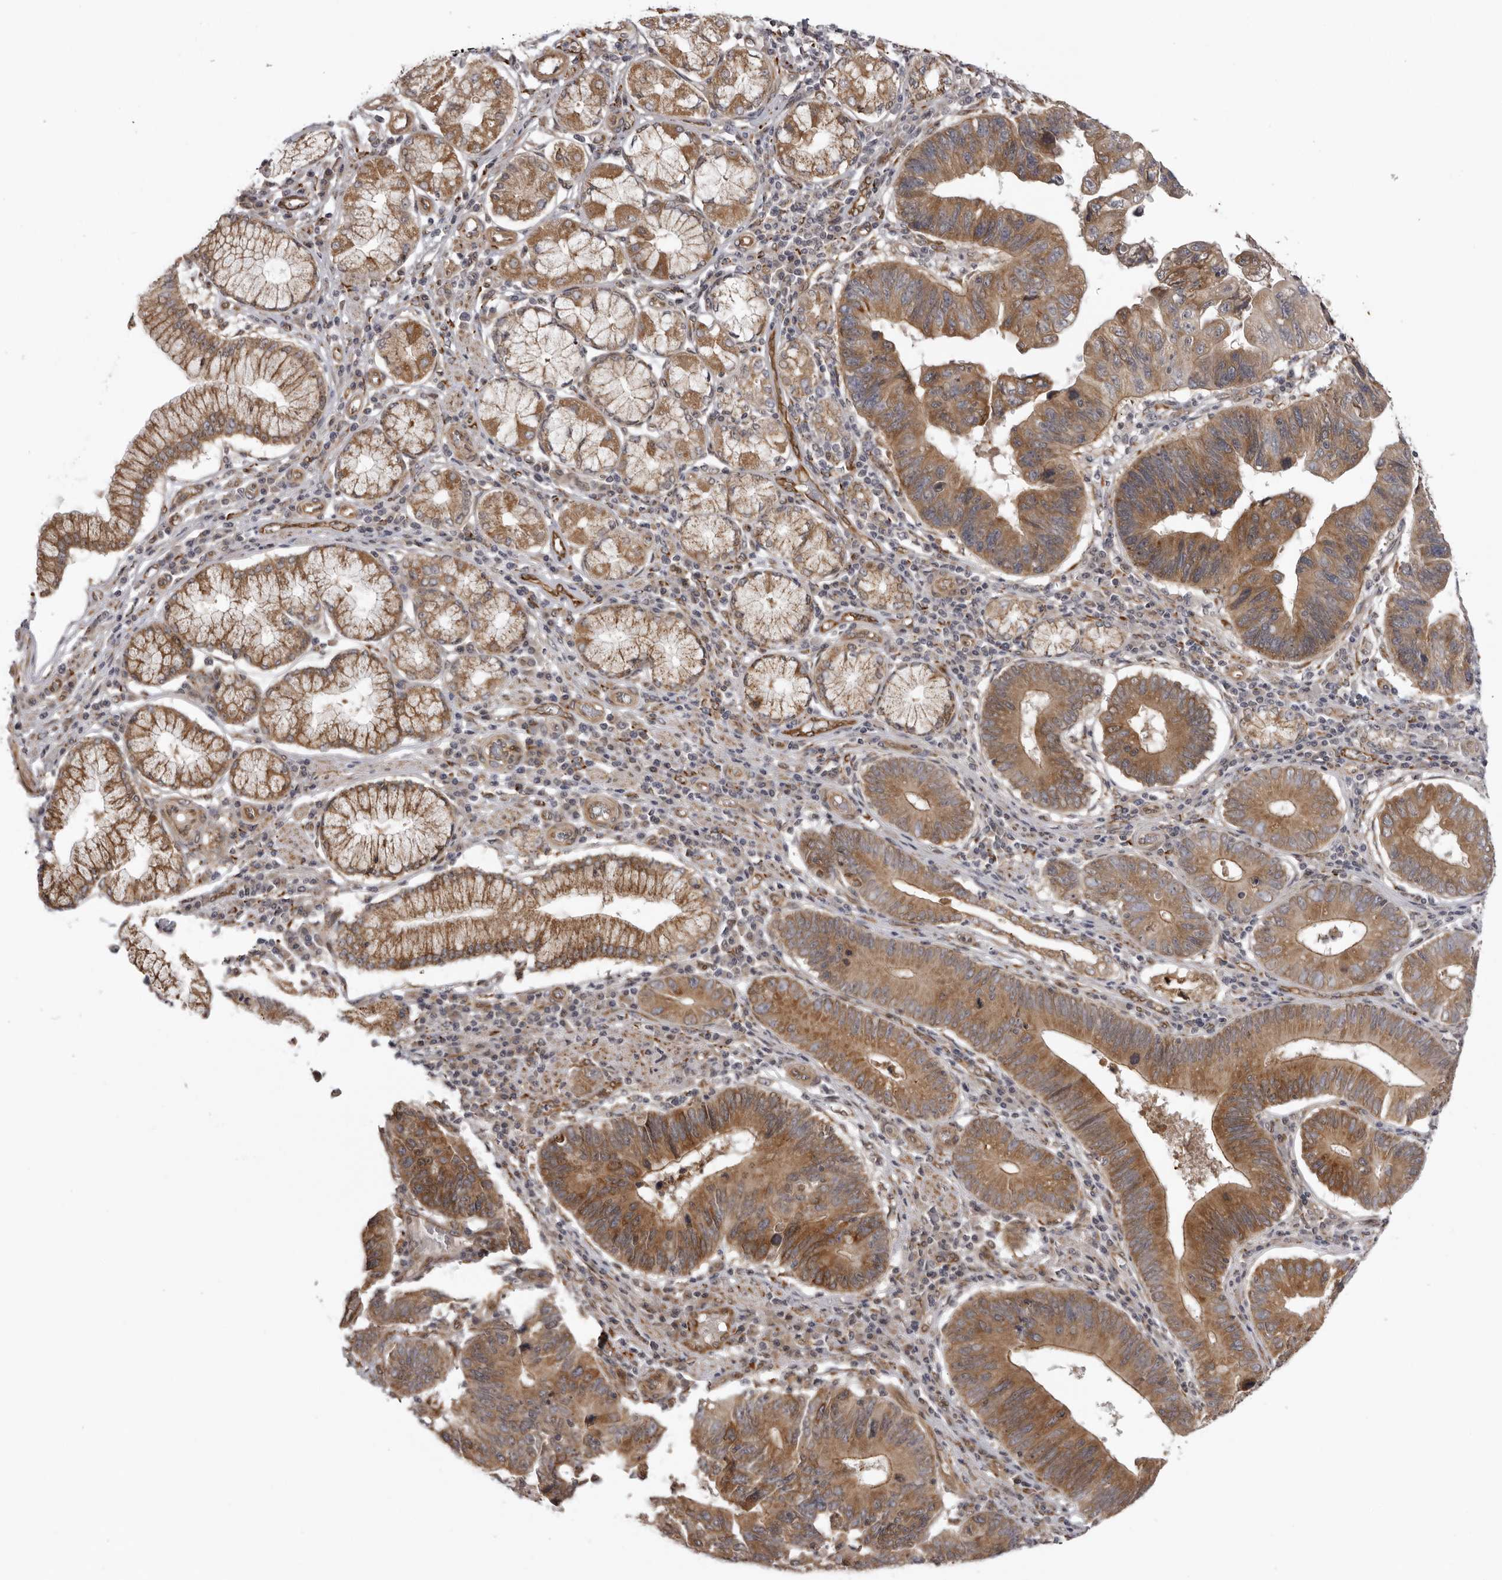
{"staining": {"intensity": "moderate", "quantity": ">75%", "location": "cytoplasmic/membranous"}, "tissue": "stomach cancer", "cell_type": "Tumor cells", "image_type": "cancer", "snomed": [{"axis": "morphology", "description": "Adenocarcinoma, NOS"}, {"axis": "topography", "description": "Stomach"}], "caption": "This is an image of immunohistochemistry staining of stomach cancer (adenocarcinoma), which shows moderate expression in the cytoplasmic/membranous of tumor cells.", "gene": "DNAH14", "patient": {"sex": "male", "age": 59}}